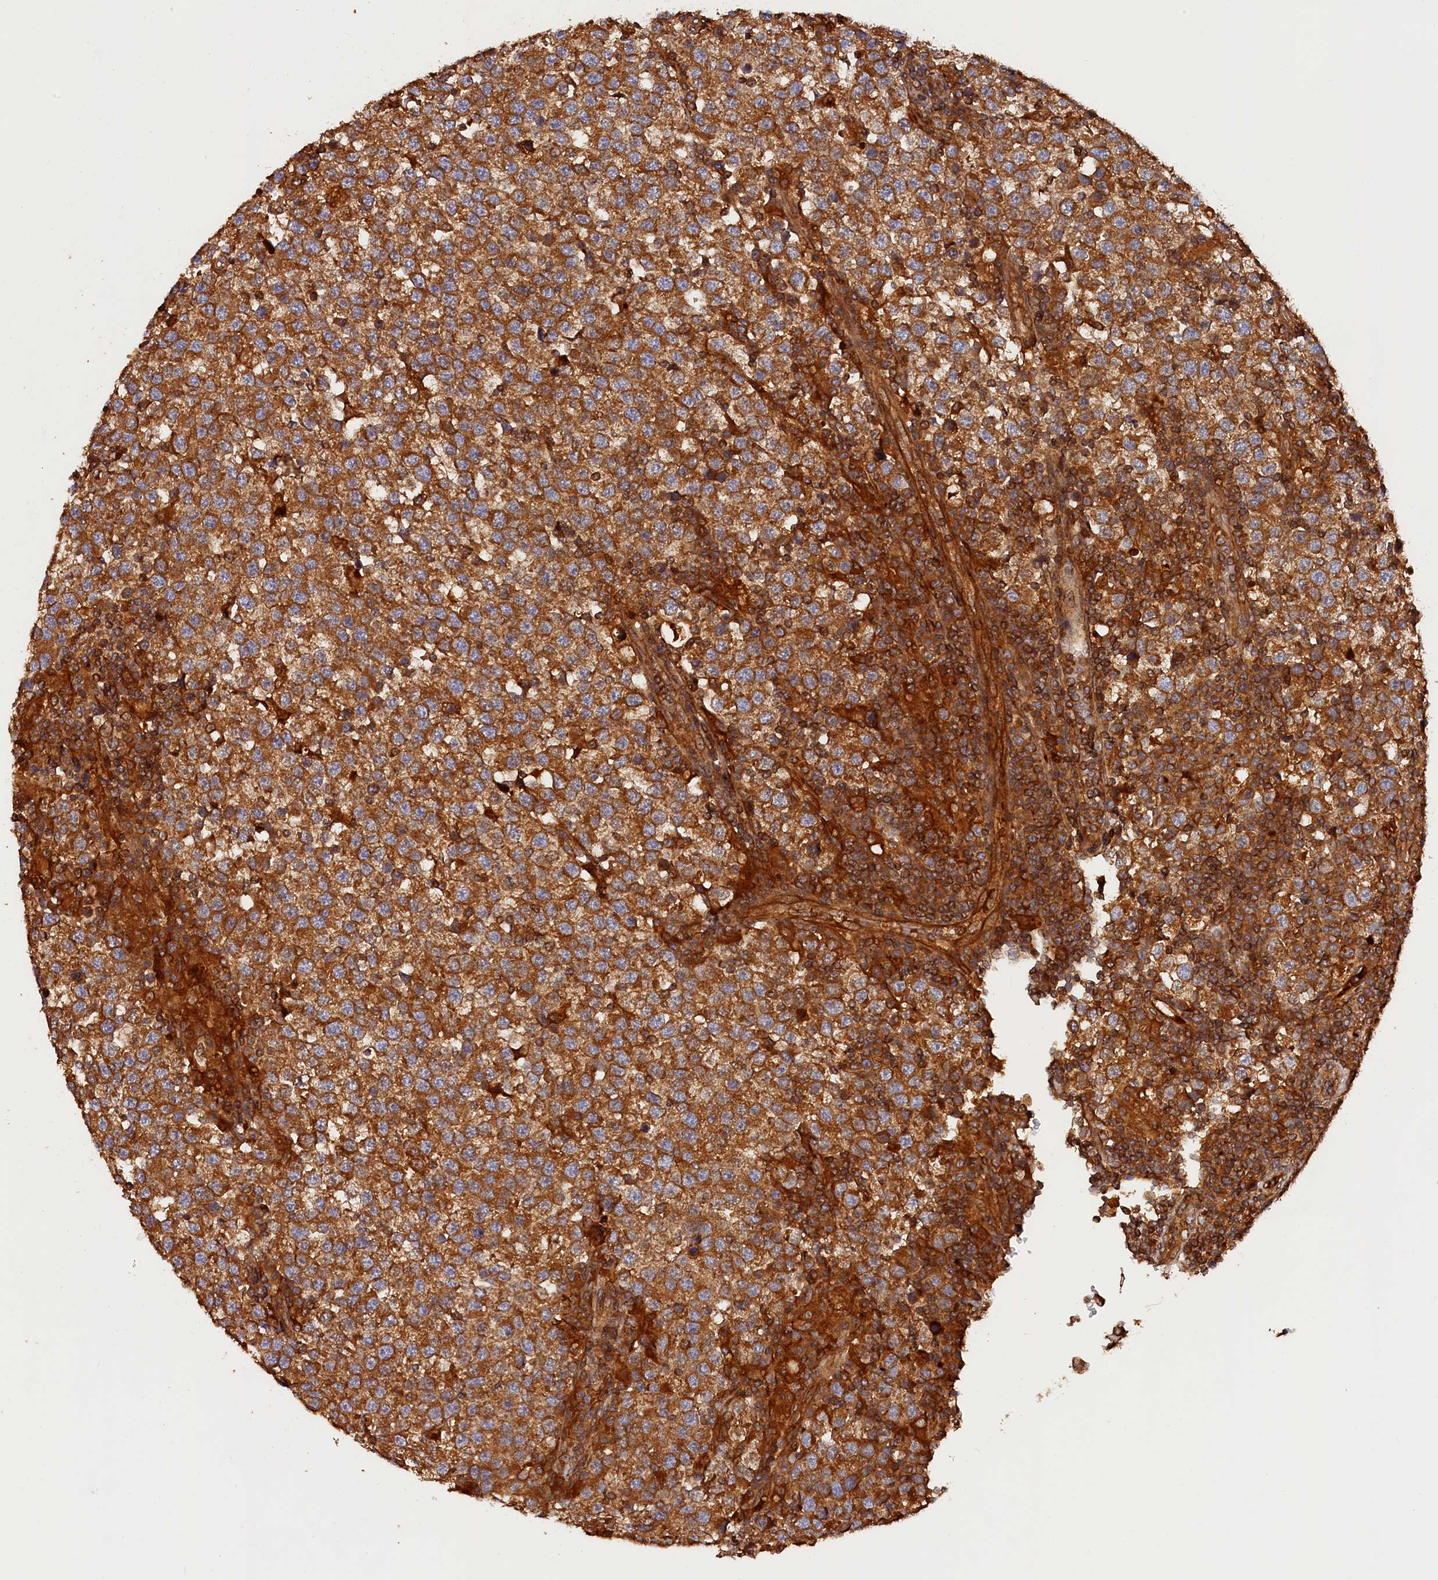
{"staining": {"intensity": "moderate", "quantity": ">75%", "location": "cytoplasmic/membranous"}, "tissue": "testis cancer", "cell_type": "Tumor cells", "image_type": "cancer", "snomed": [{"axis": "morphology", "description": "Seminoma, NOS"}, {"axis": "topography", "description": "Testis"}], "caption": "DAB immunohistochemical staining of testis cancer demonstrates moderate cytoplasmic/membranous protein expression in about >75% of tumor cells.", "gene": "HMOX2", "patient": {"sex": "male", "age": 34}}